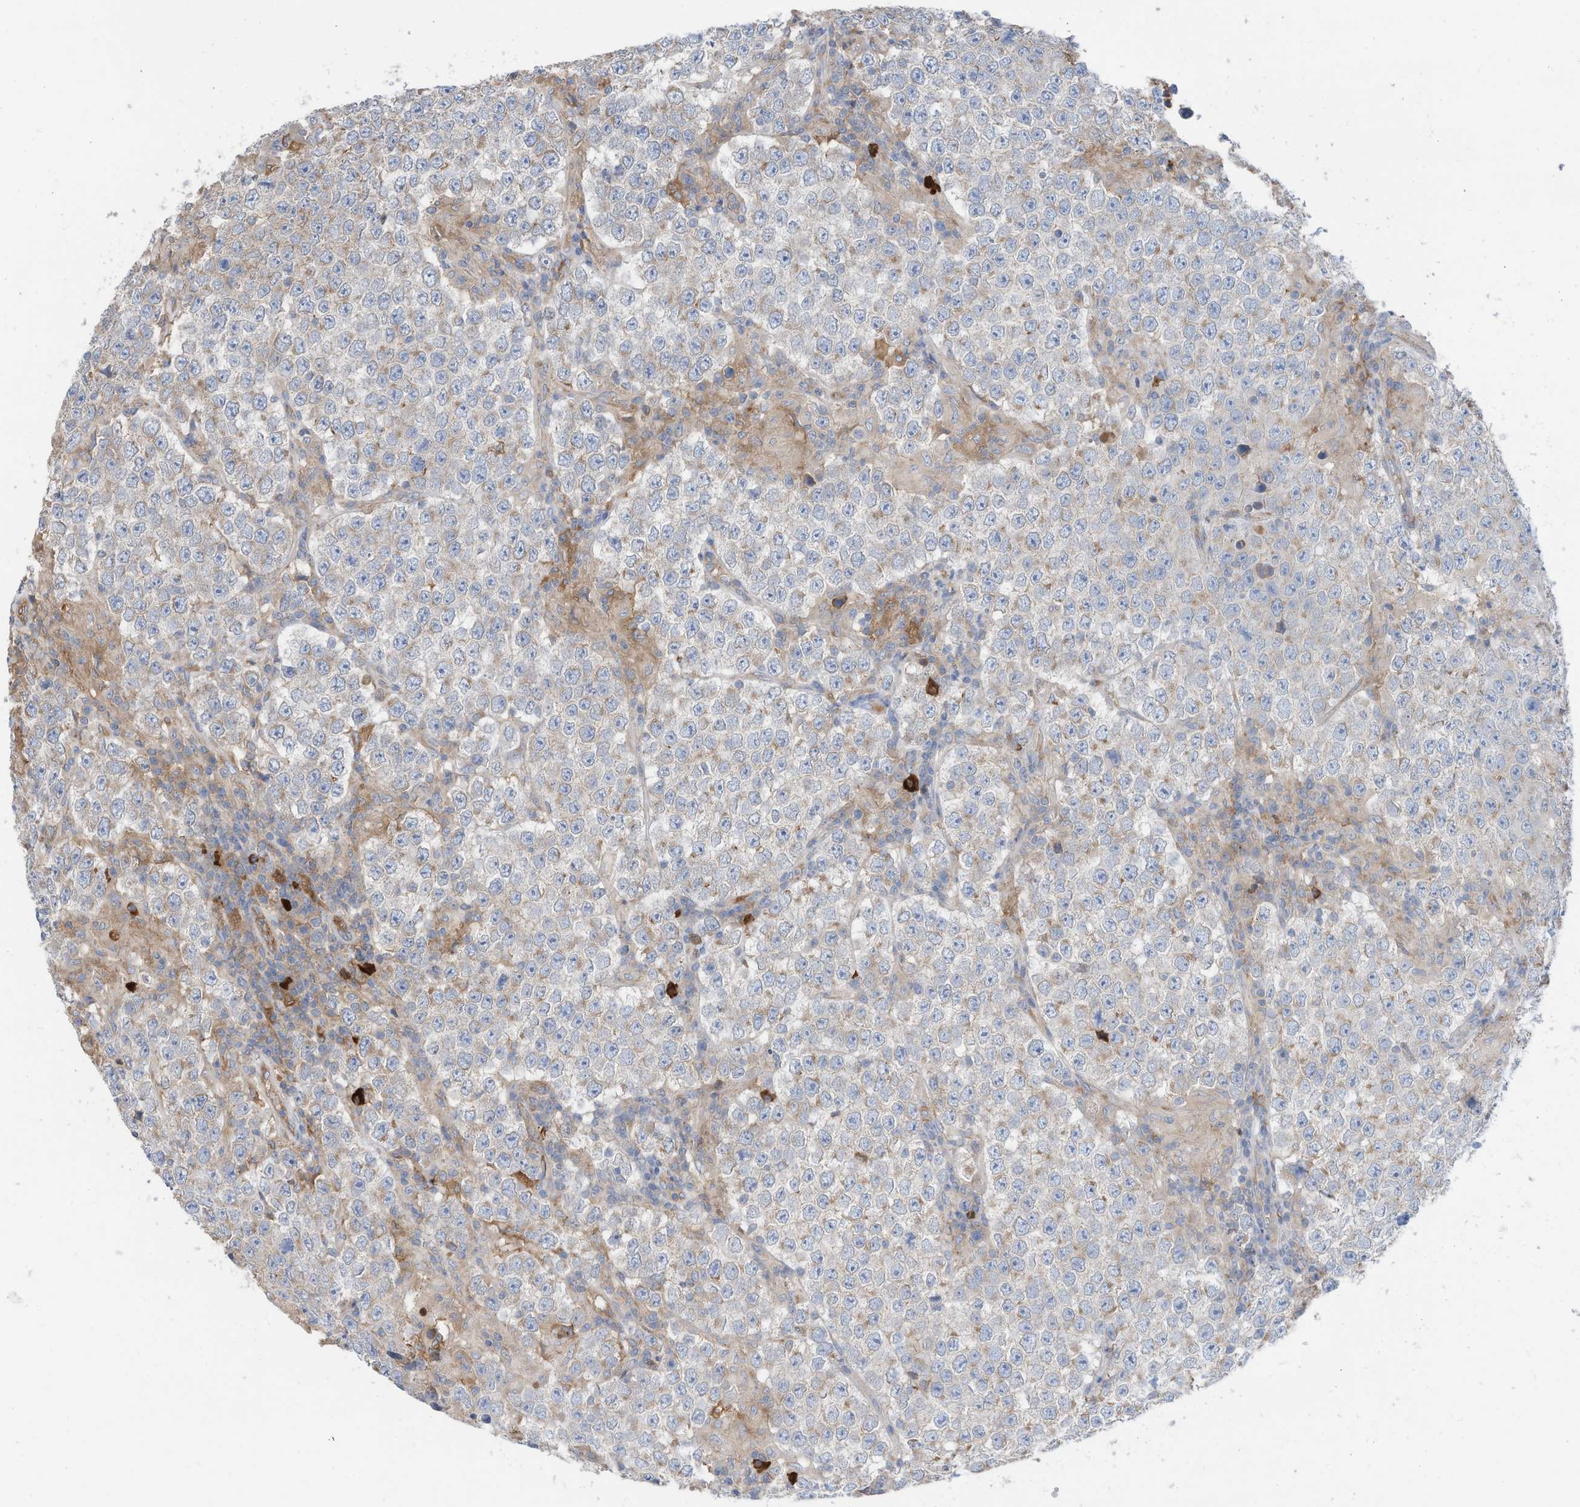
{"staining": {"intensity": "weak", "quantity": "<25%", "location": "cytoplasmic/membranous"}, "tissue": "testis cancer", "cell_type": "Tumor cells", "image_type": "cancer", "snomed": [{"axis": "morphology", "description": "Normal tissue, NOS"}, {"axis": "morphology", "description": "Urothelial carcinoma, High grade"}, {"axis": "morphology", "description": "Seminoma, NOS"}, {"axis": "morphology", "description": "Carcinoma, Embryonal, NOS"}, {"axis": "topography", "description": "Urinary bladder"}, {"axis": "topography", "description": "Testis"}], "caption": "Tumor cells are negative for brown protein staining in testis cancer (seminoma).", "gene": "SLC5A11", "patient": {"sex": "male", "age": 41}}